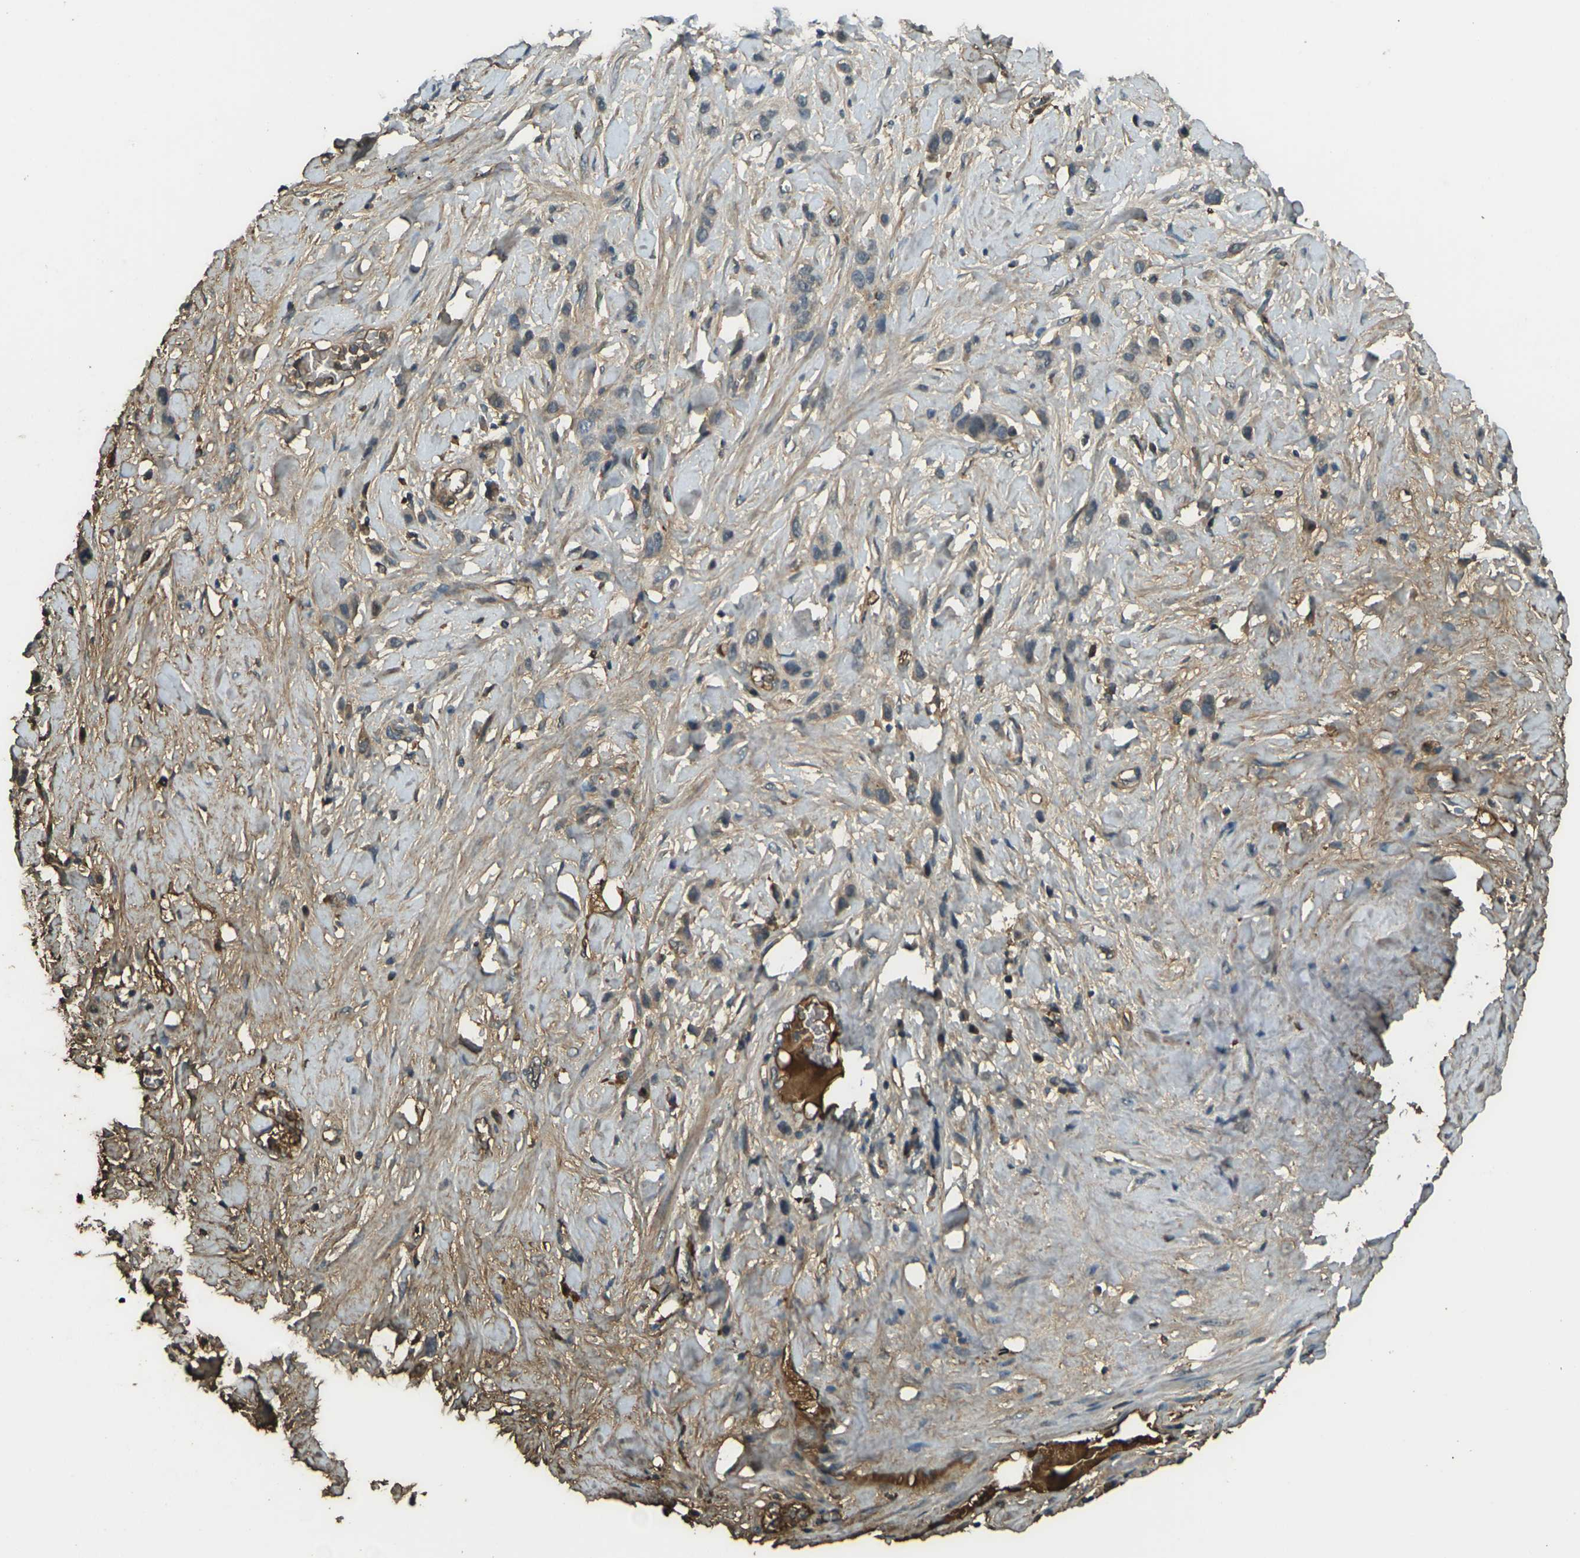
{"staining": {"intensity": "negative", "quantity": "none", "location": "none"}, "tissue": "stomach cancer", "cell_type": "Tumor cells", "image_type": "cancer", "snomed": [{"axis": "morphology", "description": "Adenocarcinoma, NOS"}, {"axis": "morphology", "description": "Adenocarcinoma, High grade"}, {"axis": "topography", "description": "Stomach, upper"}, {"axis": "topography", "description": "Stomach, lower"}], "caption": "Immunohistochemistry (IHC) histopathology image of human high-grade adenocarcinoma (stomach) stained for a protein (brown), which exhibits no expression in tumor cells.", "gene": "CYP1B1", "patient": {"sex": "female", "age": 65}}